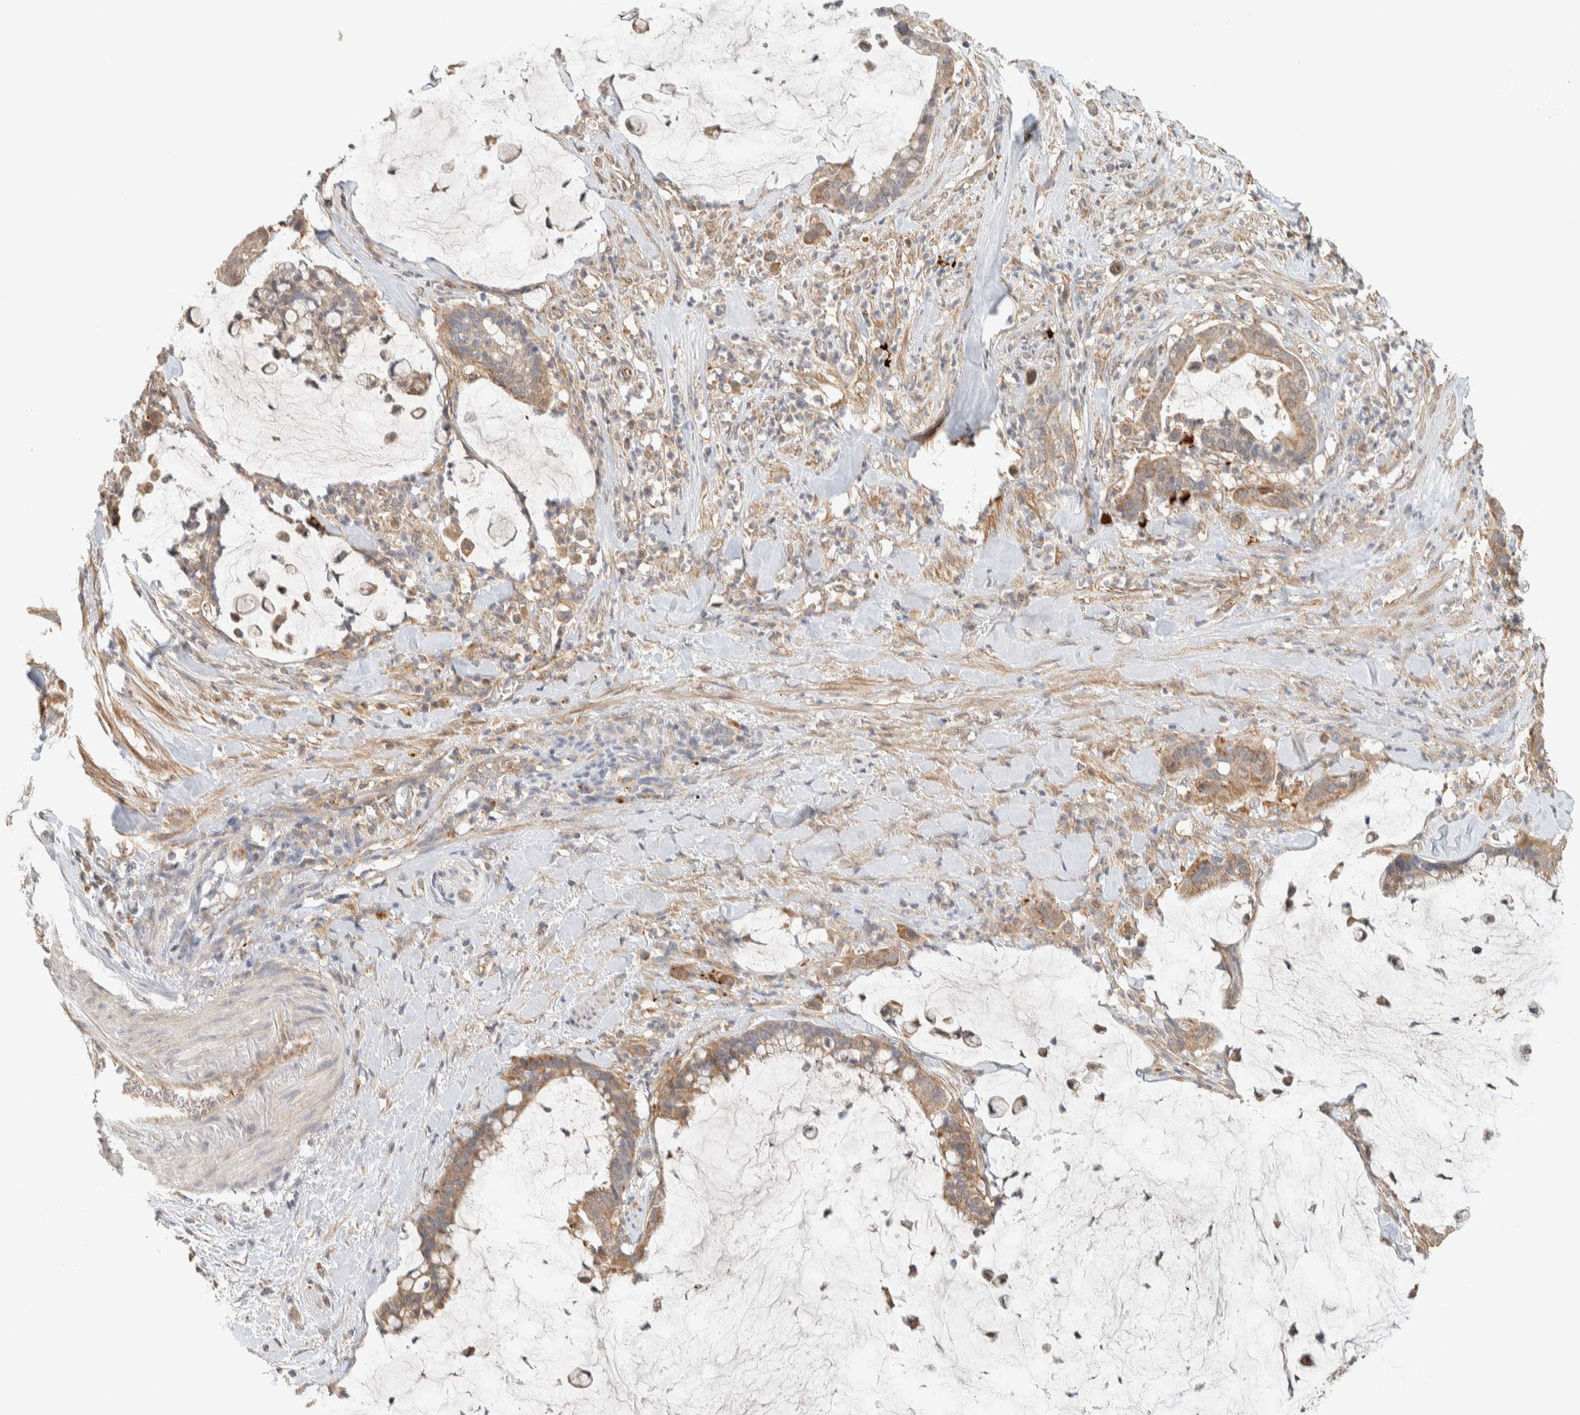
{"staining": {"intensity": "moderate", "quantity": ">75%", "location": "cytoplasmic/membranous"}, "tissue": "pancreatic cancer", "cell_type": "Tumor cells", "image_type": "cancer", "snomed": [{"axis": "morphology", "description": "Adenocarcinoma, NOS"}, {"axis": "topography", "description": "Pancreas"}], "caption": "Immunohistochemical staining of pancreatic cancer (adenocarcinoma) displays medium levels of moderate cytoplasmic/membranous positivity in approximately >75% of tumor cells.", "gene": "PDE7B", "patient": {"sex": "male", "age": 41}}